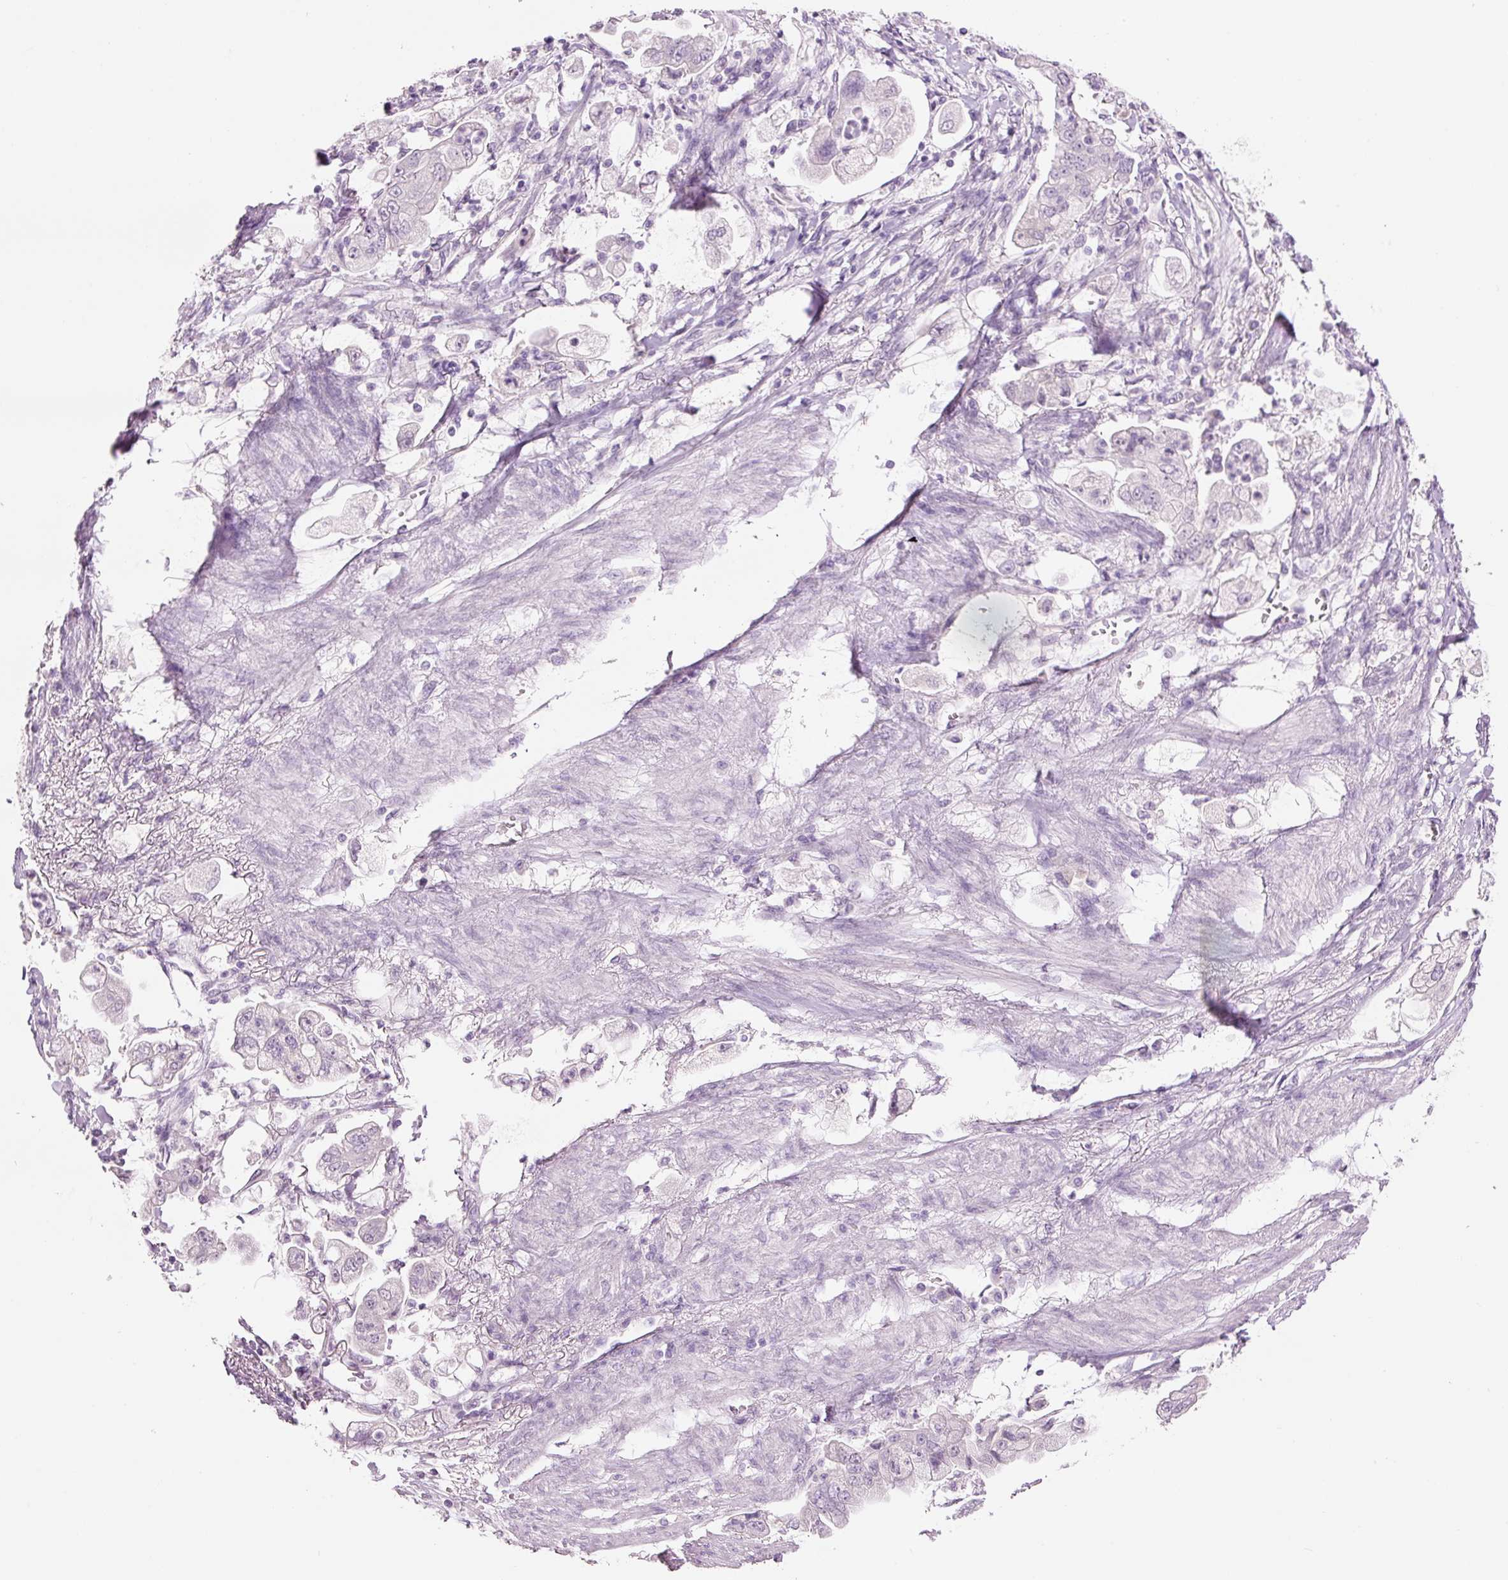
{"staining": {"intensity": "negative", "quantity": "none", "location": "none"}, "tissue": "stomach cancer", "cell_type": "Tumor cells", "image_type": "cancer", "snomed": [{"axis": "morphology", "description": "Adenocarcinoma, NOS"}, {"axis": "topography", "description": "Stomach"}], "caption": "A histopathology image of stomach cancer stained for a protein displays no brown staining in tumor cells. The staining is performed using DAB (3,3'-diaminobenzidine) brown chromogen with nuclei counter-stained in using hematoxylin.", "gene": "GCG", "patient": {"sex": "male", "age": 62}}